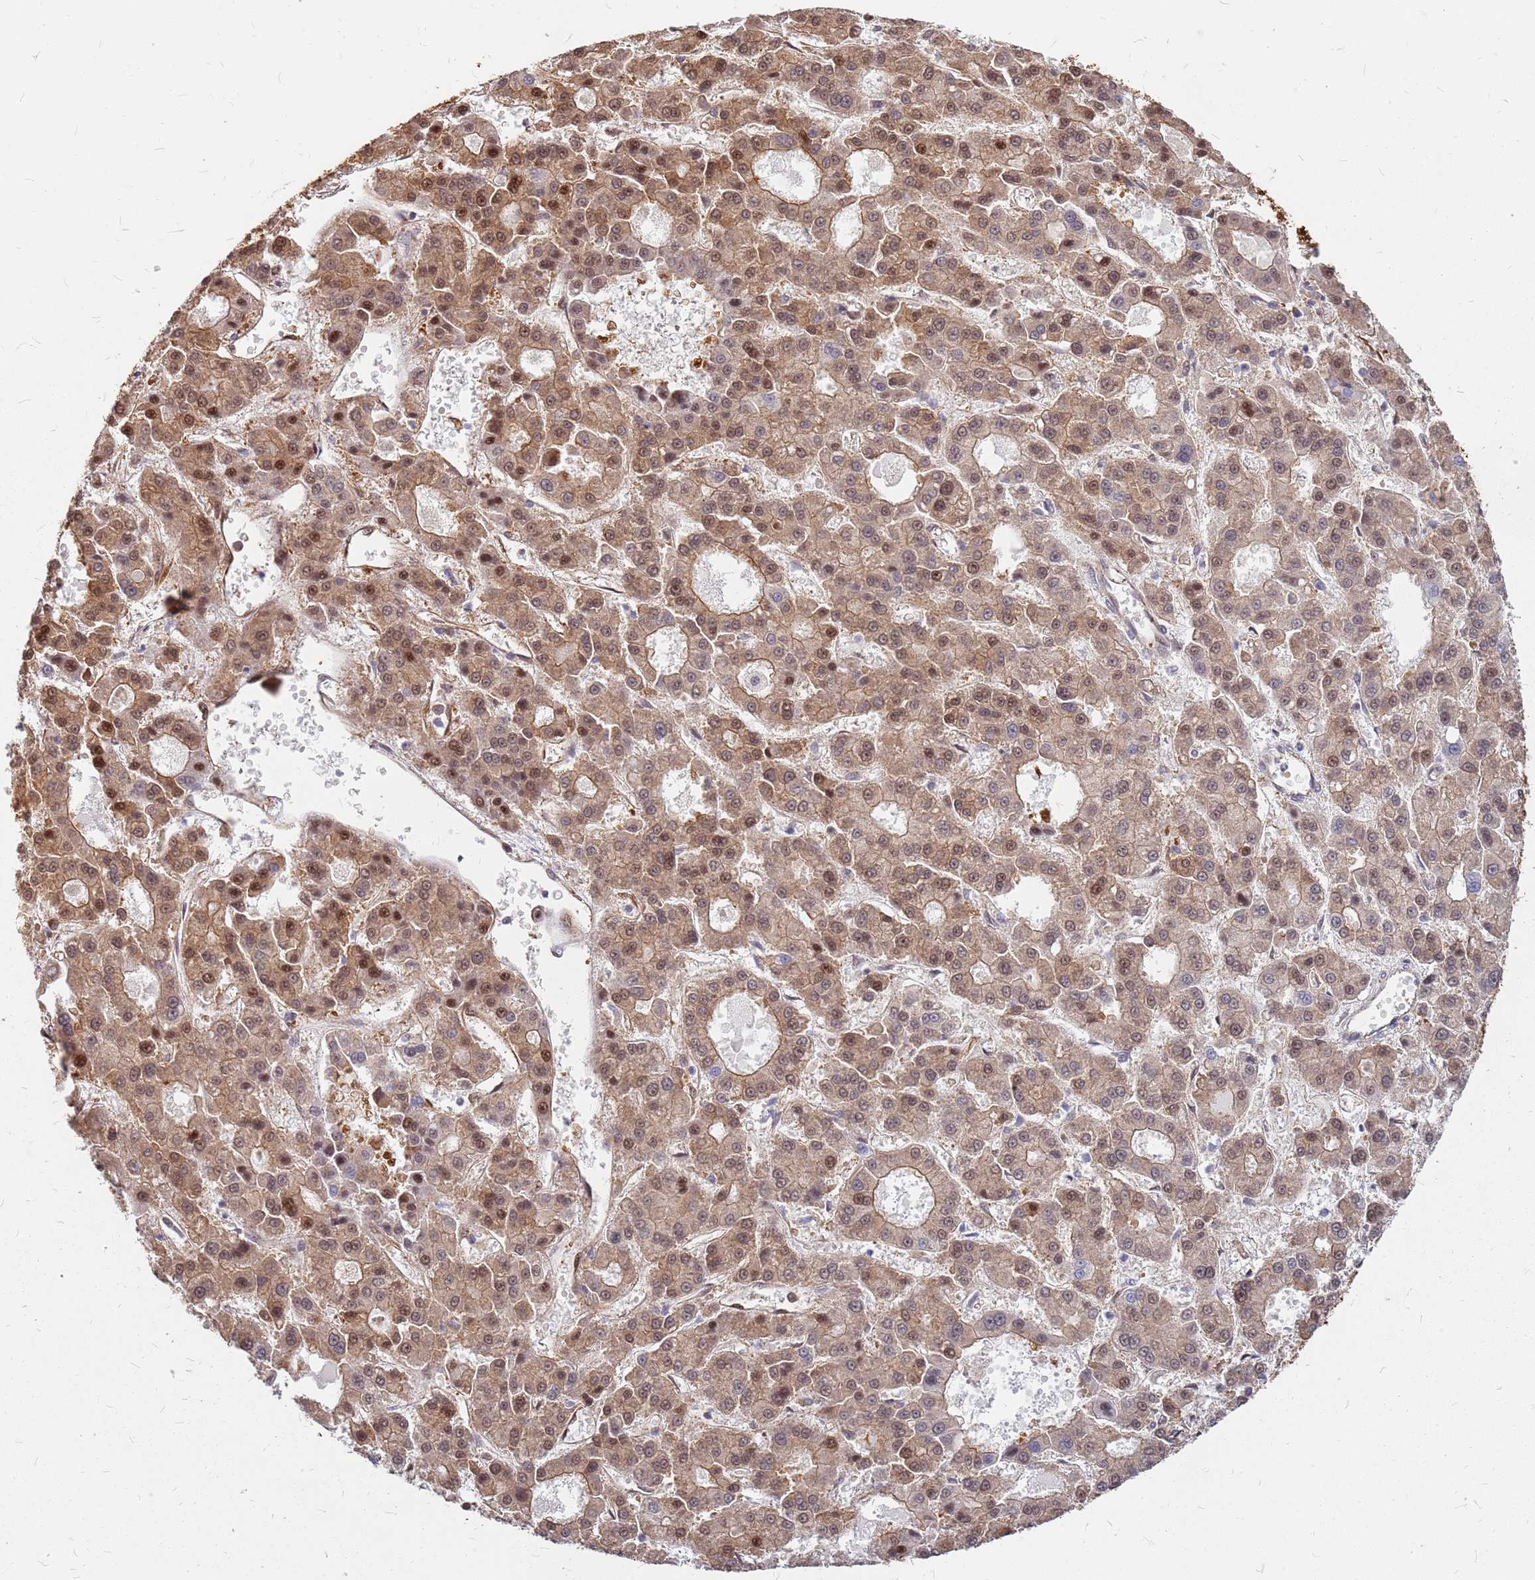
{"staining": {"intensity": "moderate", "quantity": ">75%", "location": "cytoplasmic/membranous,nuclear"}, "tissue": "liver cancer", "cell_type": "Tumor cells", "image_type": "cancer", "snomed": [{"axis": "morphology", "description": "Carcinoma, Hepatocellular, NOS"}, {"axis": "topography", "description": "Liver"}], "caption": "Brown immunohistochemical staining in hepatocellular carcinoma (liver) reveals moderate cytoplasmic/membranous and nuclear positivity in about >75% of tumor cells. (Brightfield microscopy of DAB IHC at high magnification).", "gene": "HDX", "patient": {"sex": "male", "age": 70}}